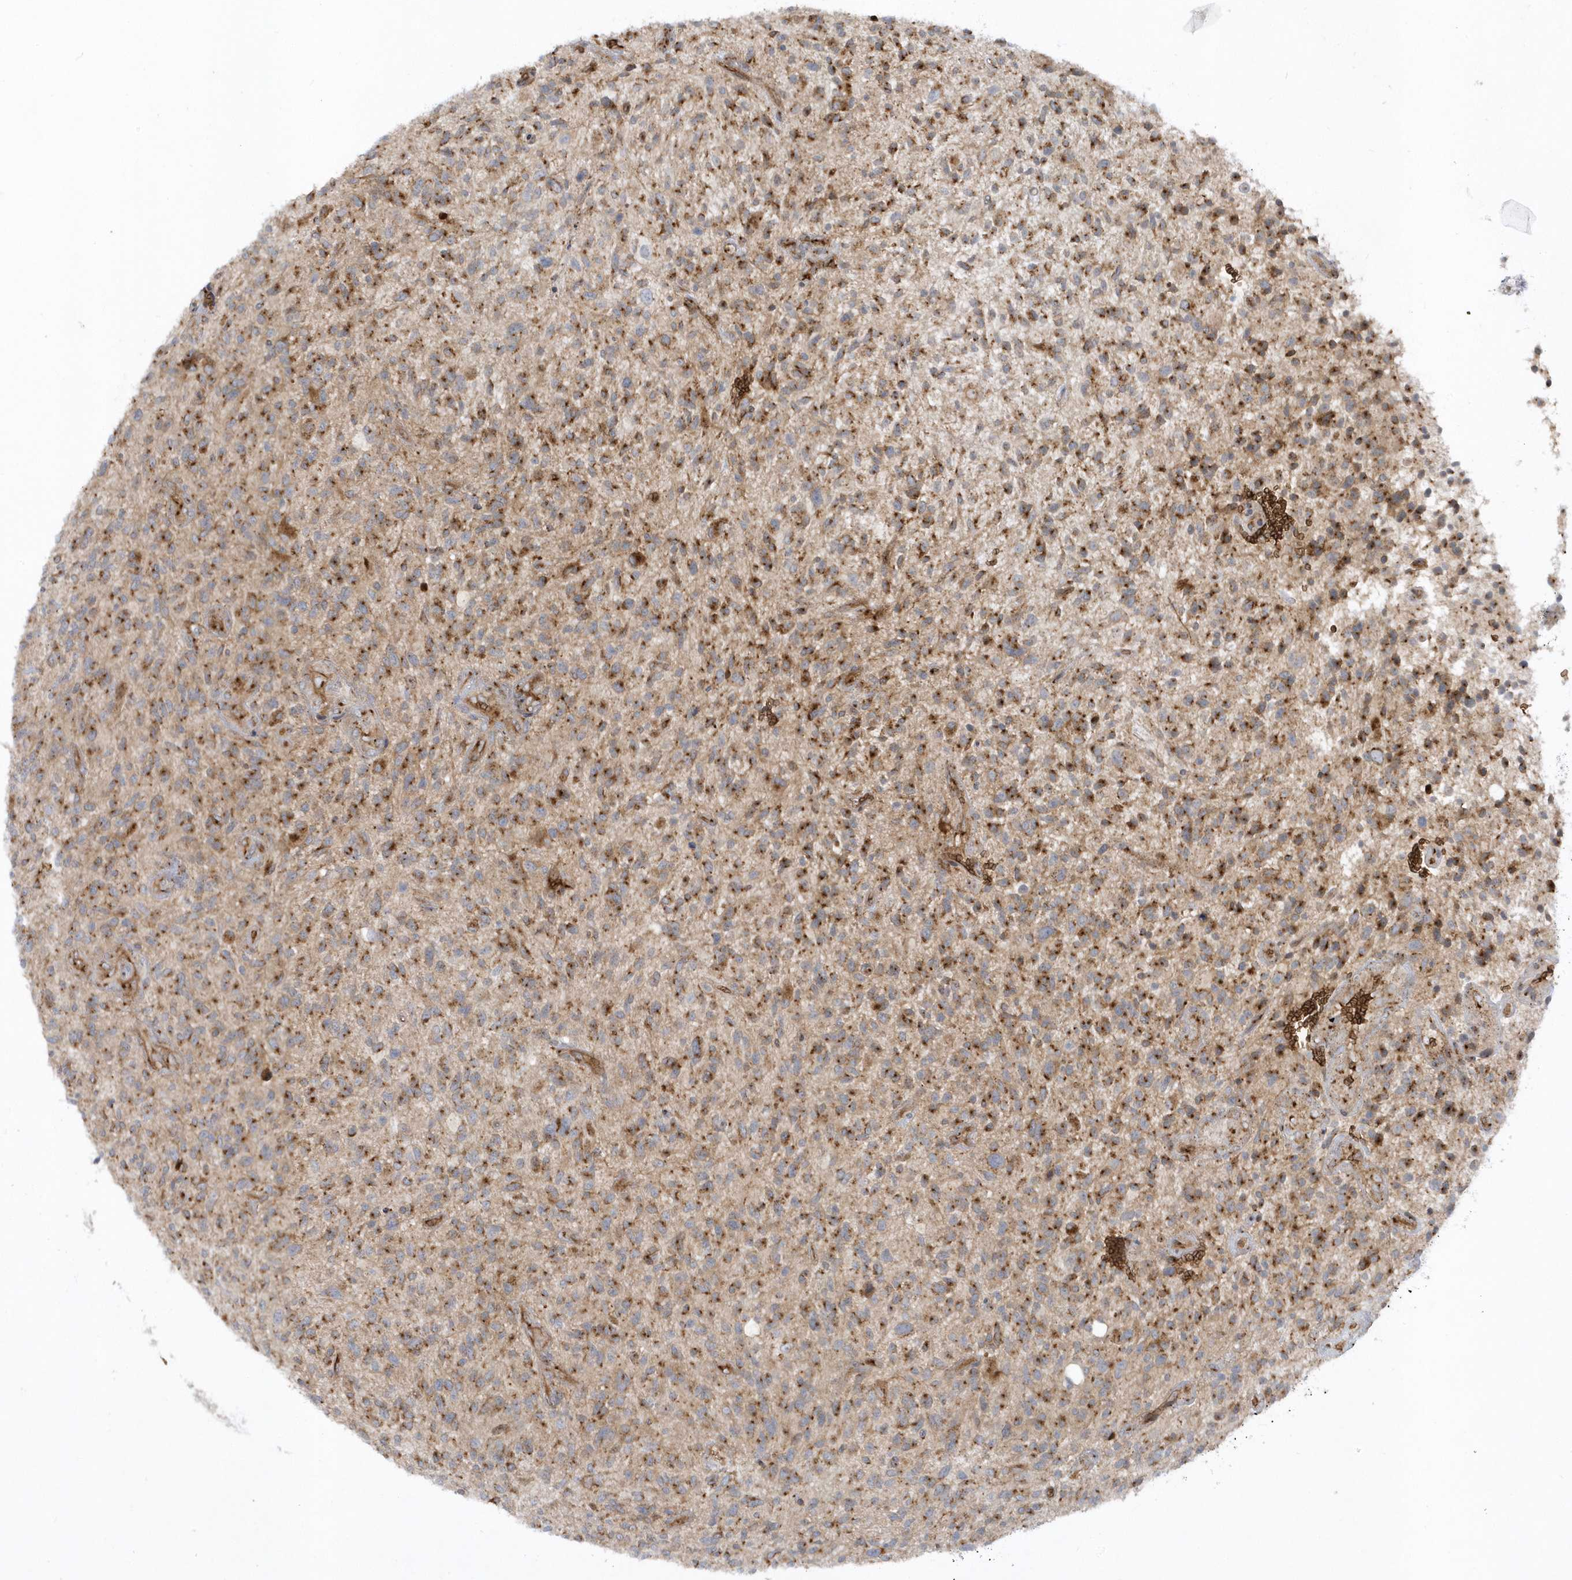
{"staining": {"intensity": "moderate", "quantity": ">75%", "location": "cytoplasmic/membranous"}, "tissue": "glioma", "cell_type": "Tumor cells", "image_type": "cancer", "snomed": [{"axis": "morphology", "description": "Glioma, malignant, High grade"}, {"axis": "topography", "description": "Brain"}], "caption": "Malignant high-grade glioma was stained to show a protein in brown. There is medium levels of moderate cytoplasmic/membranous staining in approximately >75% of tumor cells. (IHC, brightfield microscopy, high magnification).", "gene": "RPP40", "patient": {"sex": "male", "age": 47}}